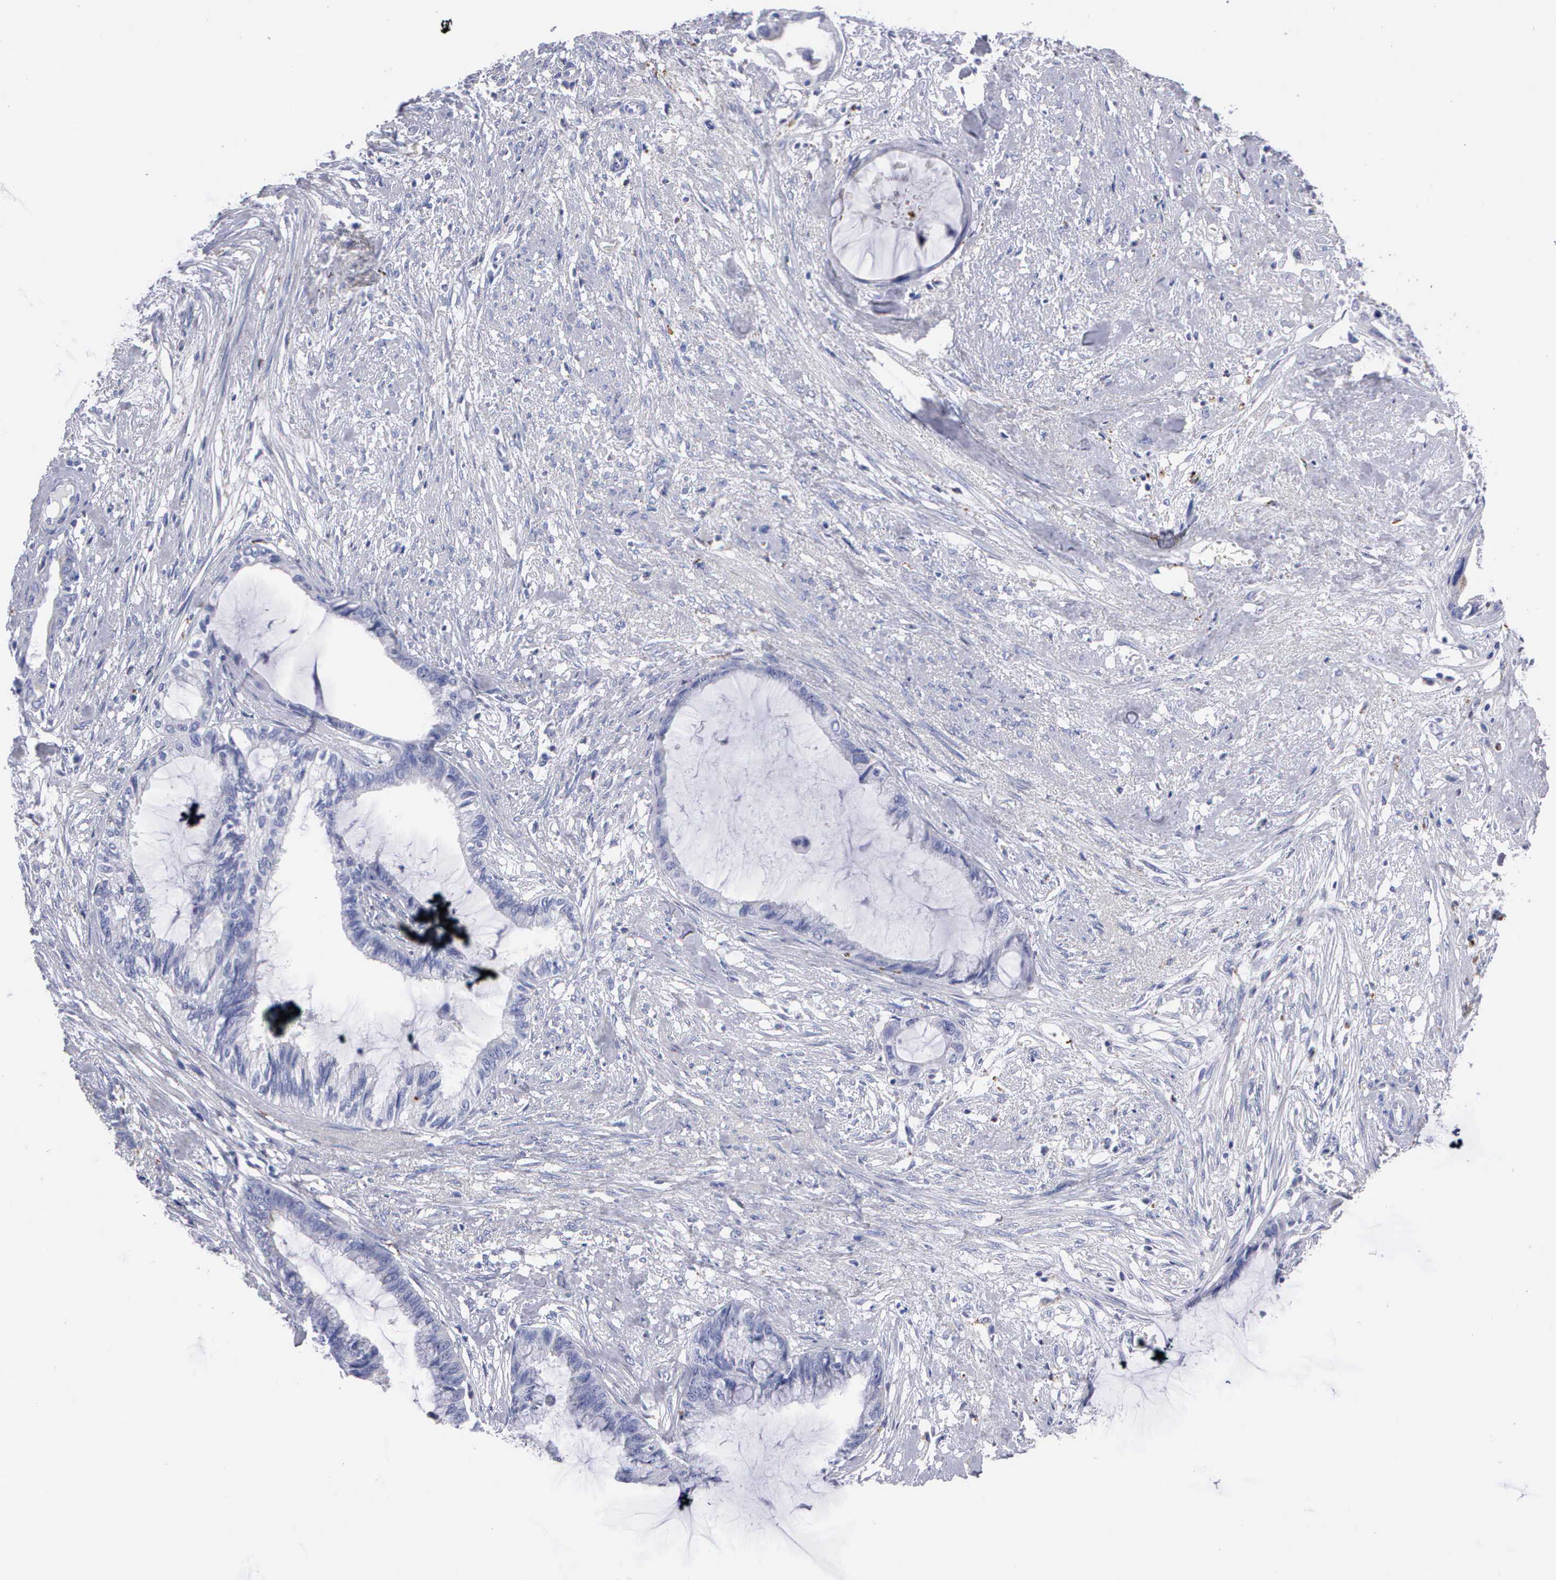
{"staining": {"intensity": "negative", "quantity": "none", "location": "none"}, "tissue": "endometrial cancer", "cell_type": "Tumor cells", "image_type": "cancer", "snomed": [{"axis": "morphology", "description": "Adenocarcinoma, NOS"}, {"axis": "topography", "description": "Endometrium"}], "caption": "IHC histopathology image of adenocarcinoma (endometrial) stained for a protein (brown), which displays no positivity in tumor cells.", "gene": "CTSL", "patient": {"sex": "female", "age": 86}}